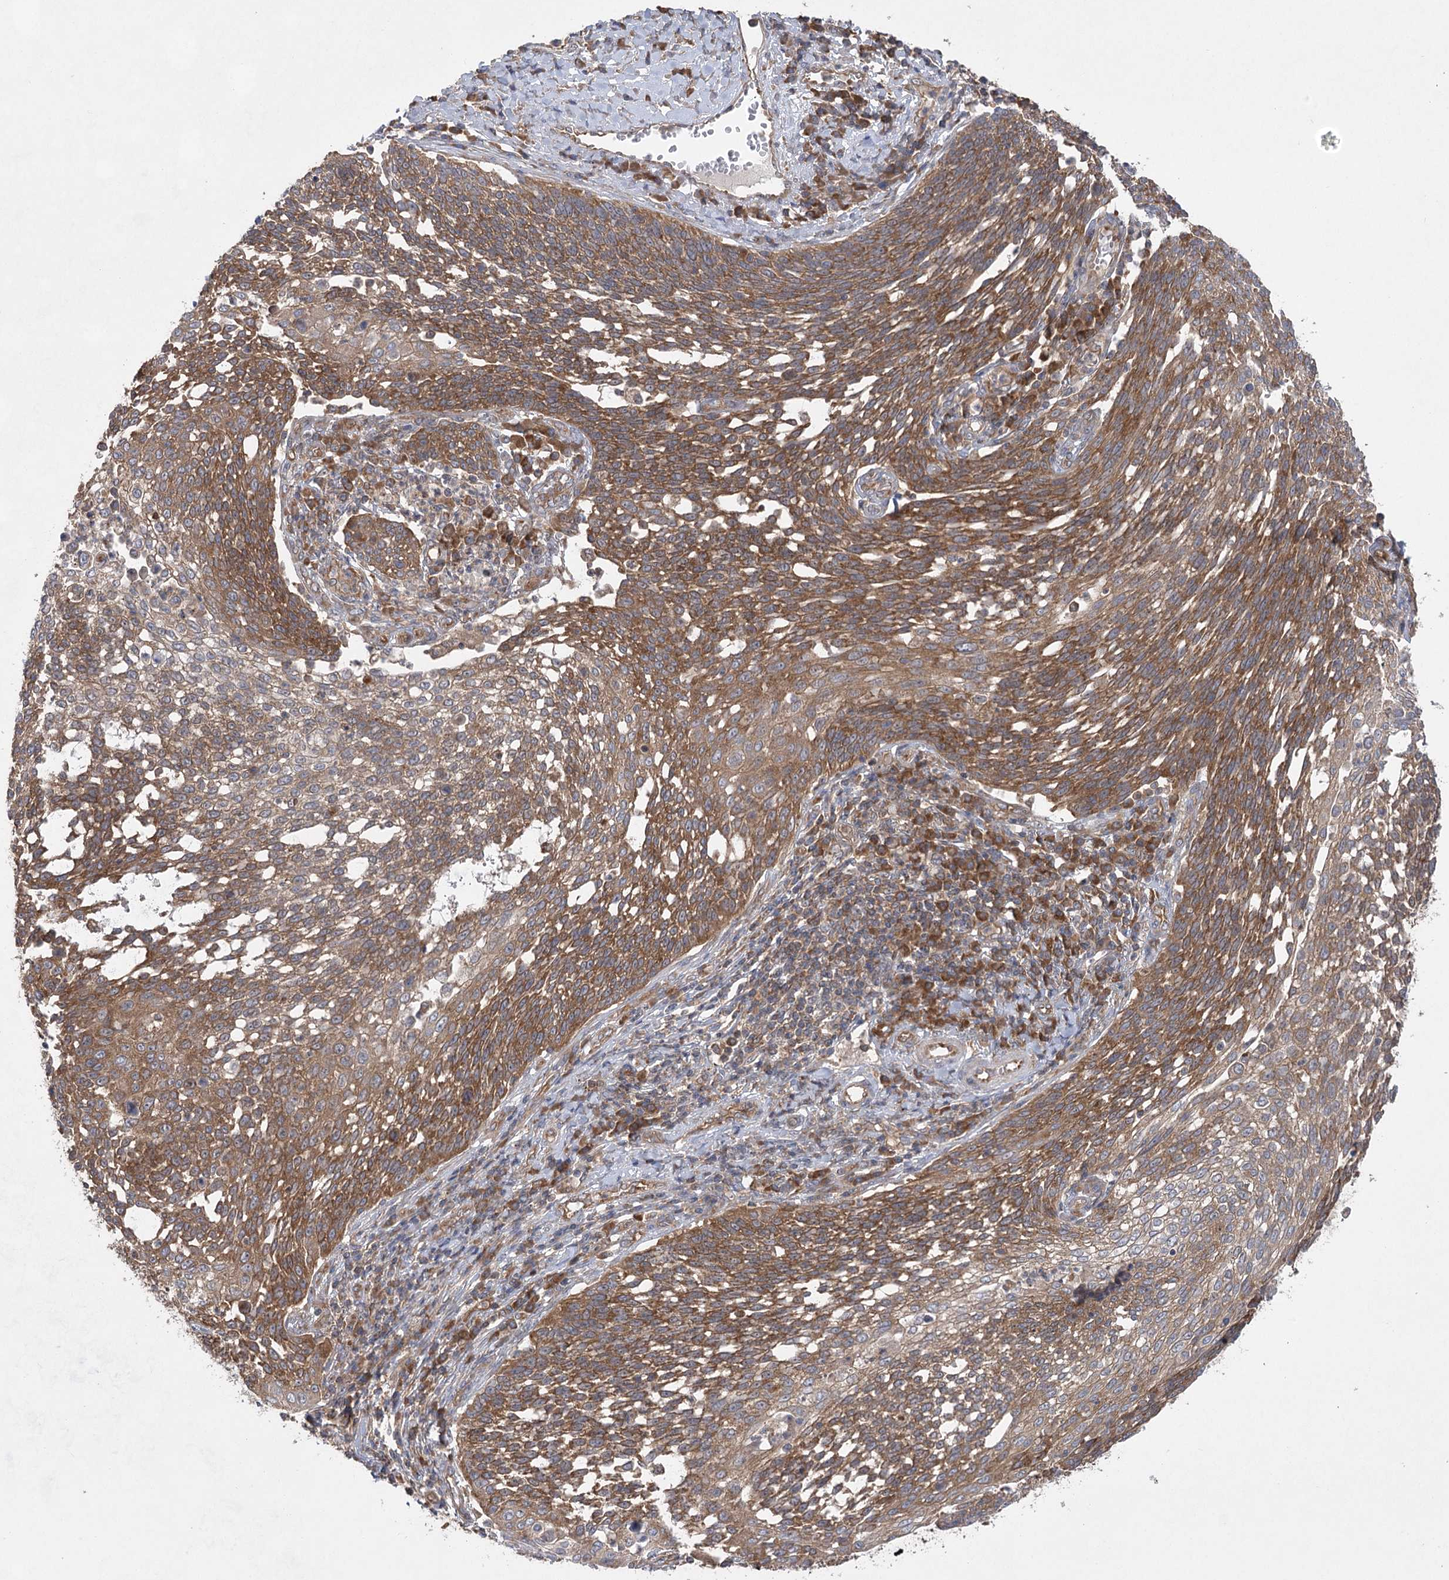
{"staining": {"intensity": "moderate", "quantity": ">75%", "location": "cytoplasmic/membranous"}, "tissue": "cervical cancer", "cell_type": "Tumor cells", "image_type": "cancer", "snomed": [{"axis": "morphology", "description": "Squamous cell carcinoma, NOS"}, {"axis": "topography", "description": "Cervix"}], "caption": "Immunohistochemistry of cervical squamous cell carcinoma shows medium levels of moderate cytoplasmic/membranous positivity in about >75% of tumor cells. (DAB (3,3'-diaminobenzidine) = brown stain, brightfield microscopy at high magnification).", "gene": "EIF3A", "patient": {"sex": "female", "age": 34}}